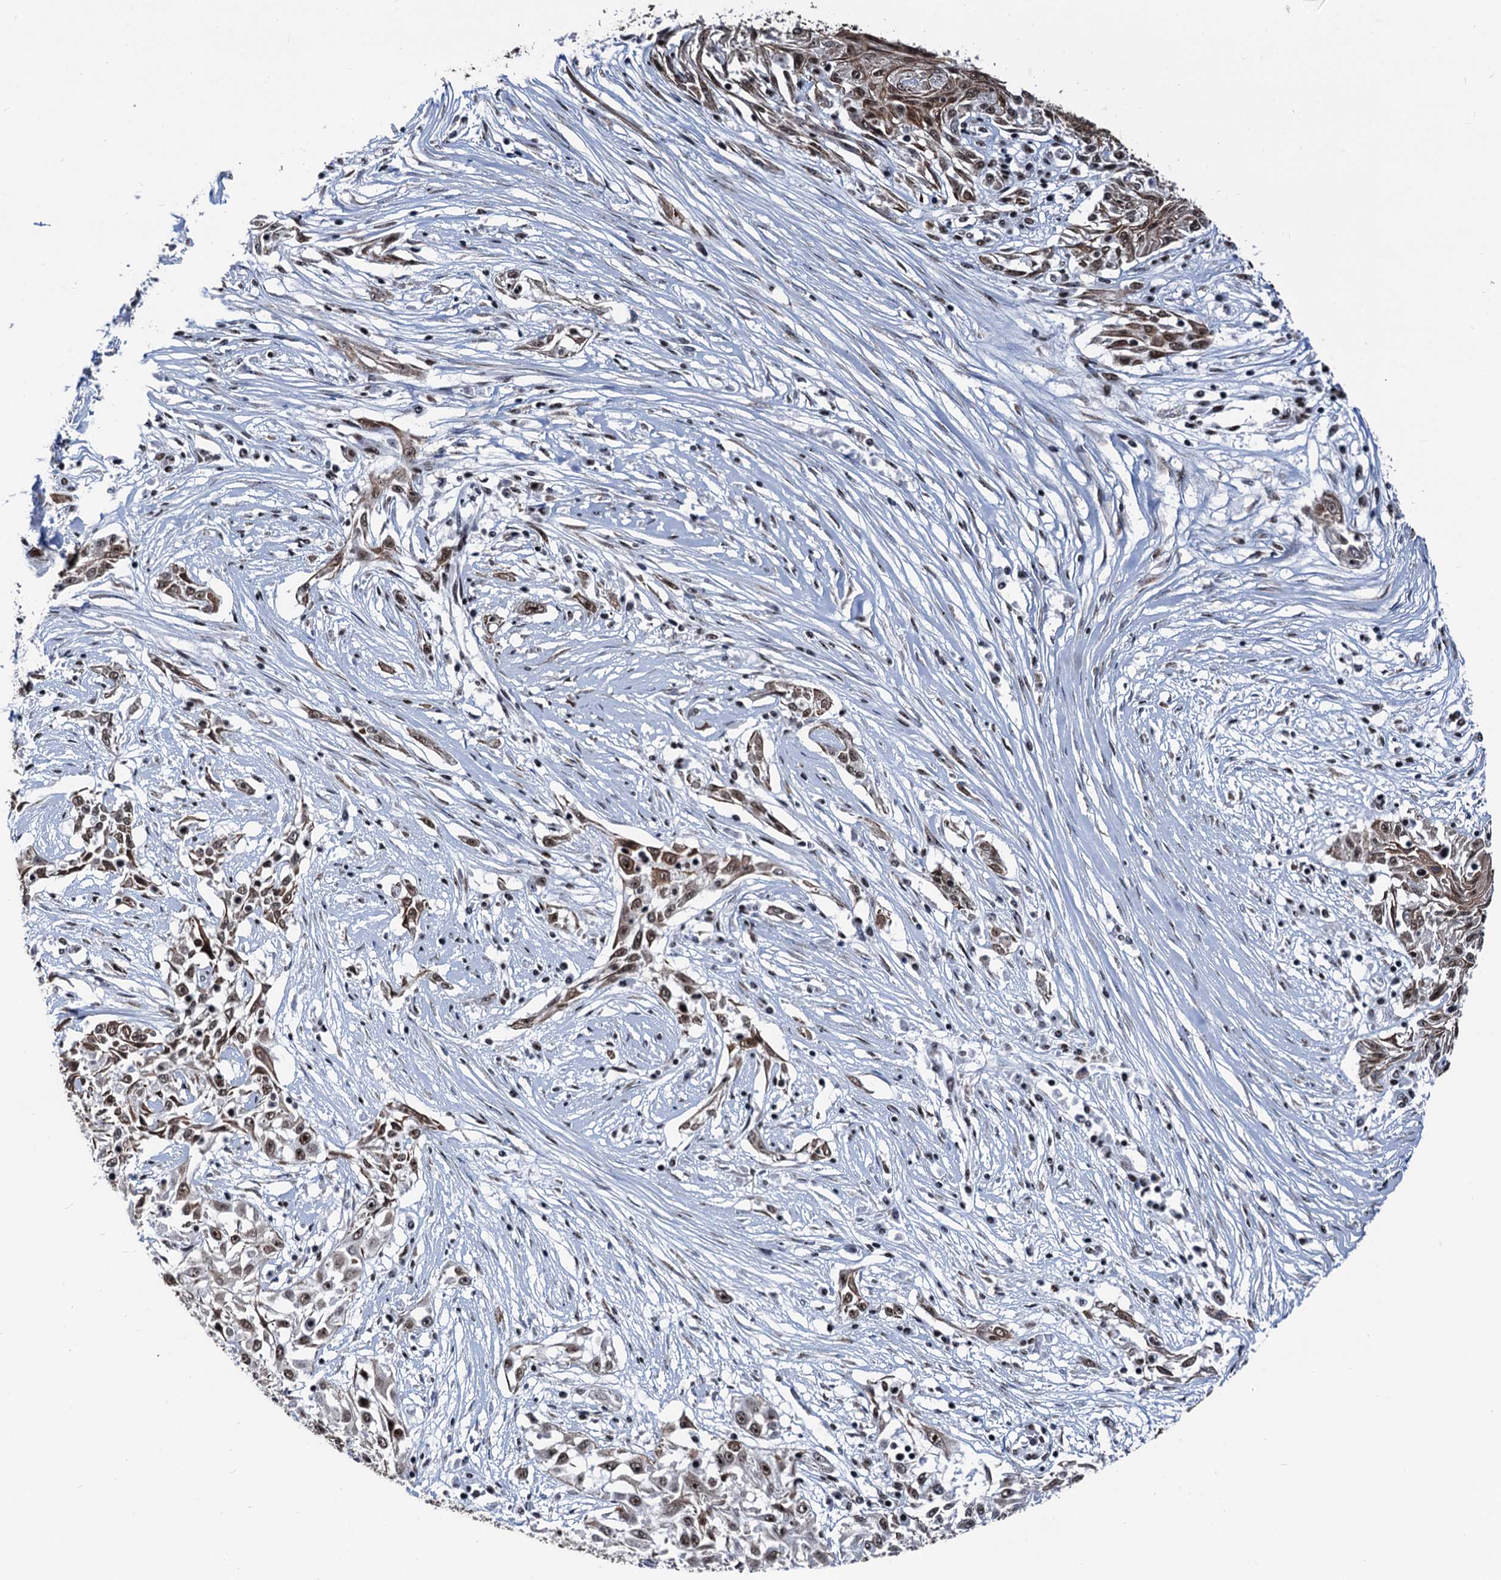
{"staining": {"intensity": "moderate", "quantity": ">75%", "location": "nuclear"}, "tissue": "skin cancer", "cell_type": "Tumor cells", "image_type": "cancer", "snomed": [{"axis": "morphology", "description": "Squamous cell carcinoma, NOS"}, {"axis": "morphology", "description": "Squamous cell carcinoma, metastatic, NOS"}, {"axis": "topography", "description": "Skin"}, {"axis": "topography", "description": "Lymph node"}], "caption": "Human skin cancer (metastatic squamous cell carcinoma) stained with a protein marker exhibits moderate staining in tumor cells.", "gene": "DDX23", "patient": {"sex": "male", "age": 75}}